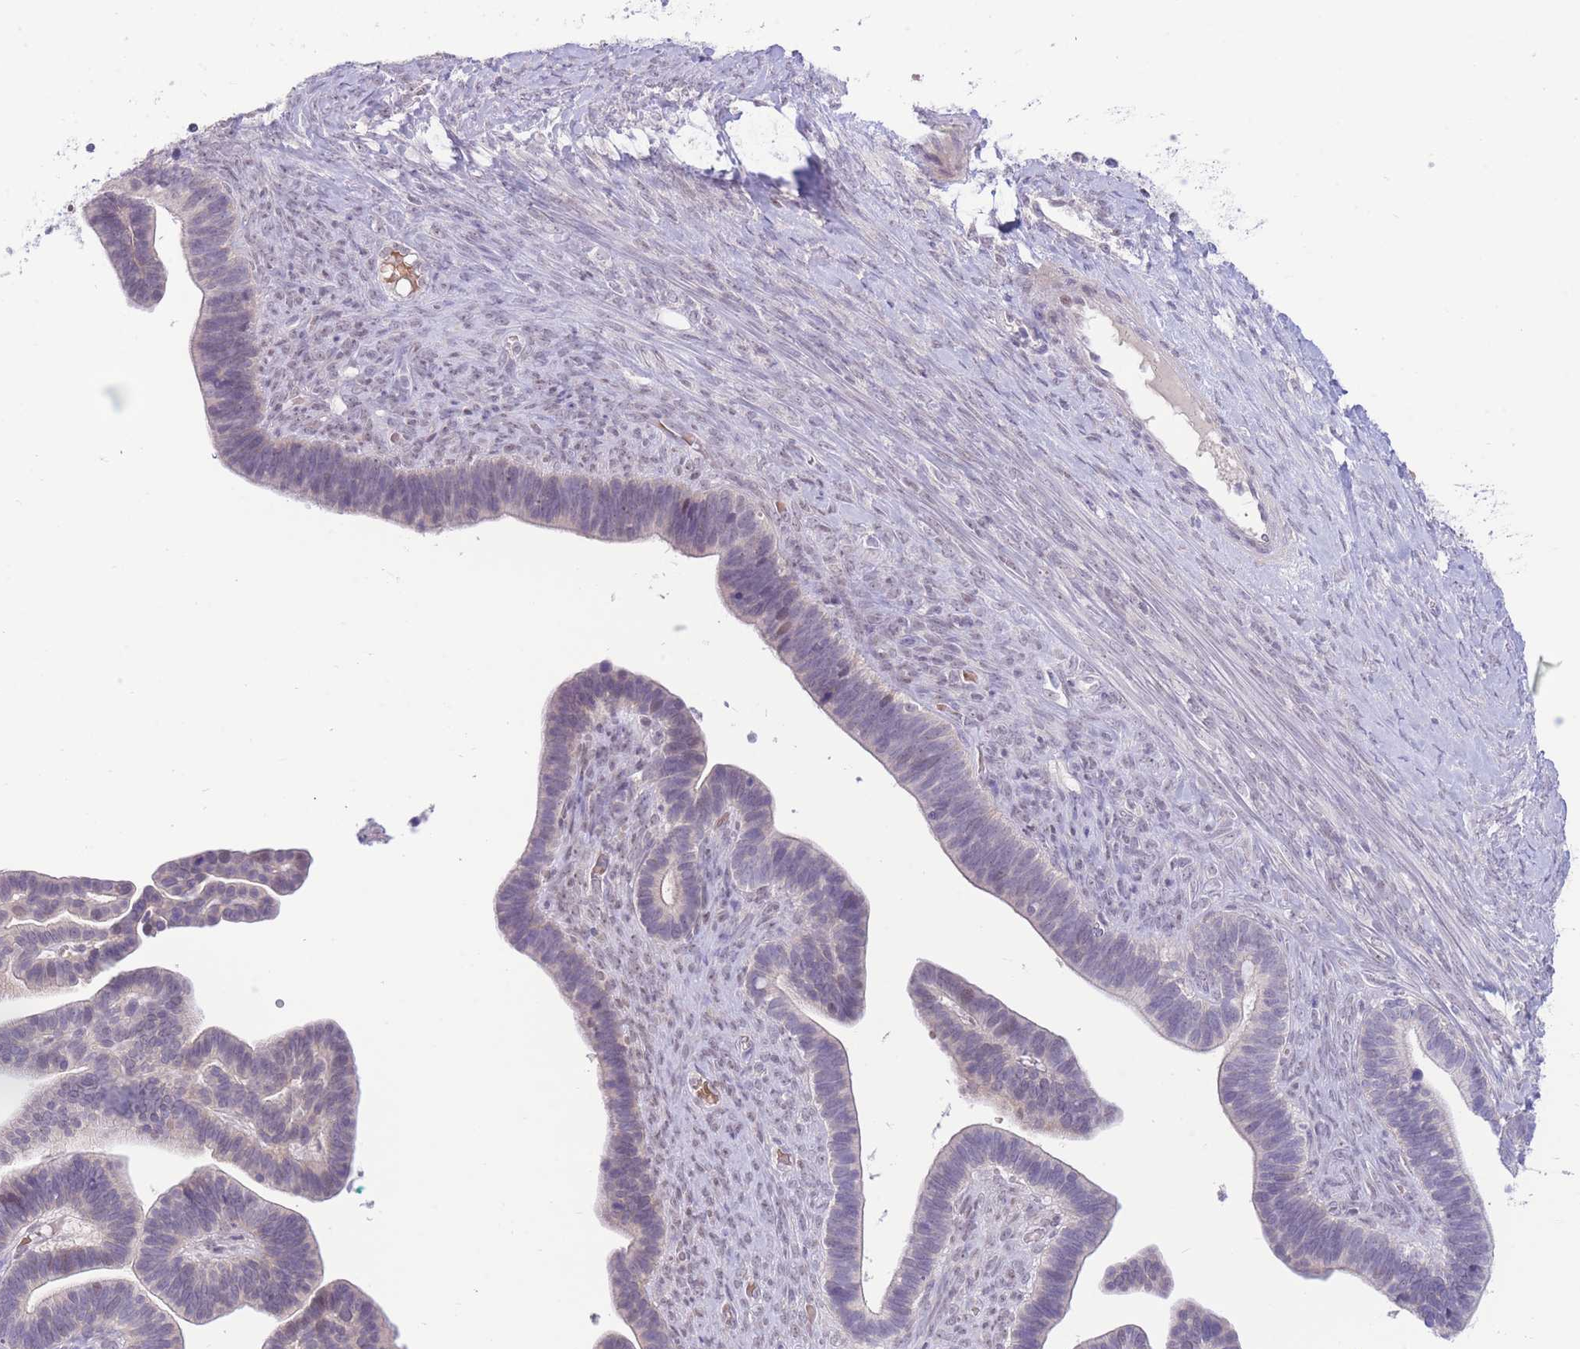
{"staining": {"intensity": "negative", "quantity": "none", "location": "none"}, "tissue": "ovarian cancer", "cell_type": "Tumor cells", "image_type": "cancer", "snomed": [{"axis": "morphology", "description": "Cystadenocarcinoma, serous, NOS"}, {"axis": "topography", "description": "Ovary"}], "caption": "Tumor cells are negative for brown protein staining in ovarian cancer.", "gene": "FBXO46", "patient": {"sex": "female", "age": 56}}